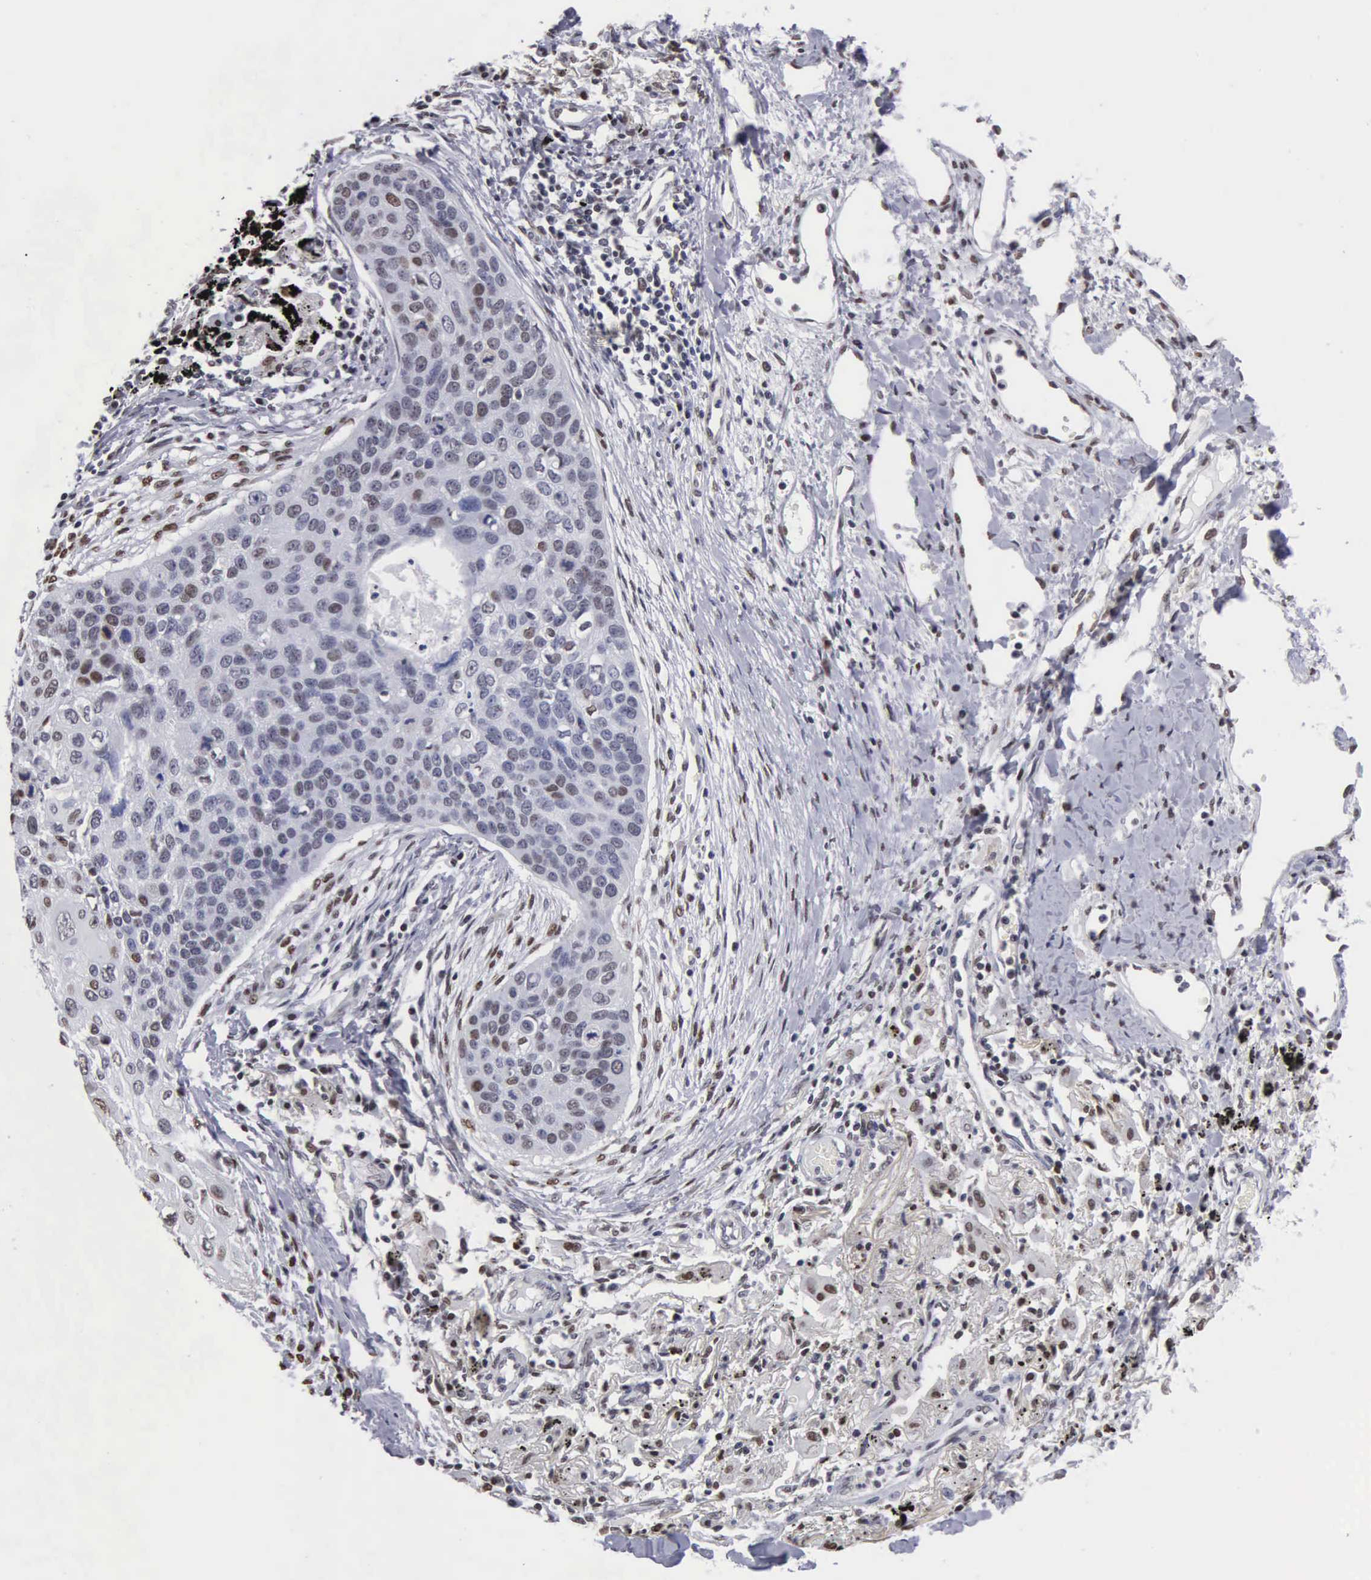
{"staining": {"intensity": "weak", "quantity": "25%-75%", "location": "nuclear"}, "tissue": "lung cancer", "cell_type": "Tumor cells", "image_type": "cancer", "snomed": [{"axis": "morphology", "description": "Squamous cell carcinoma, NOS"}, {"axis": "topography", "description": "Lung"}], "caption": "Squamous cell carcinoma (lung) stained for a protein (brown) displays weak nuclear positive staining in about 25%-75% of tumor cells.", "gene": "CCNG1", "patient": {"sex": "male", "age": 71}}